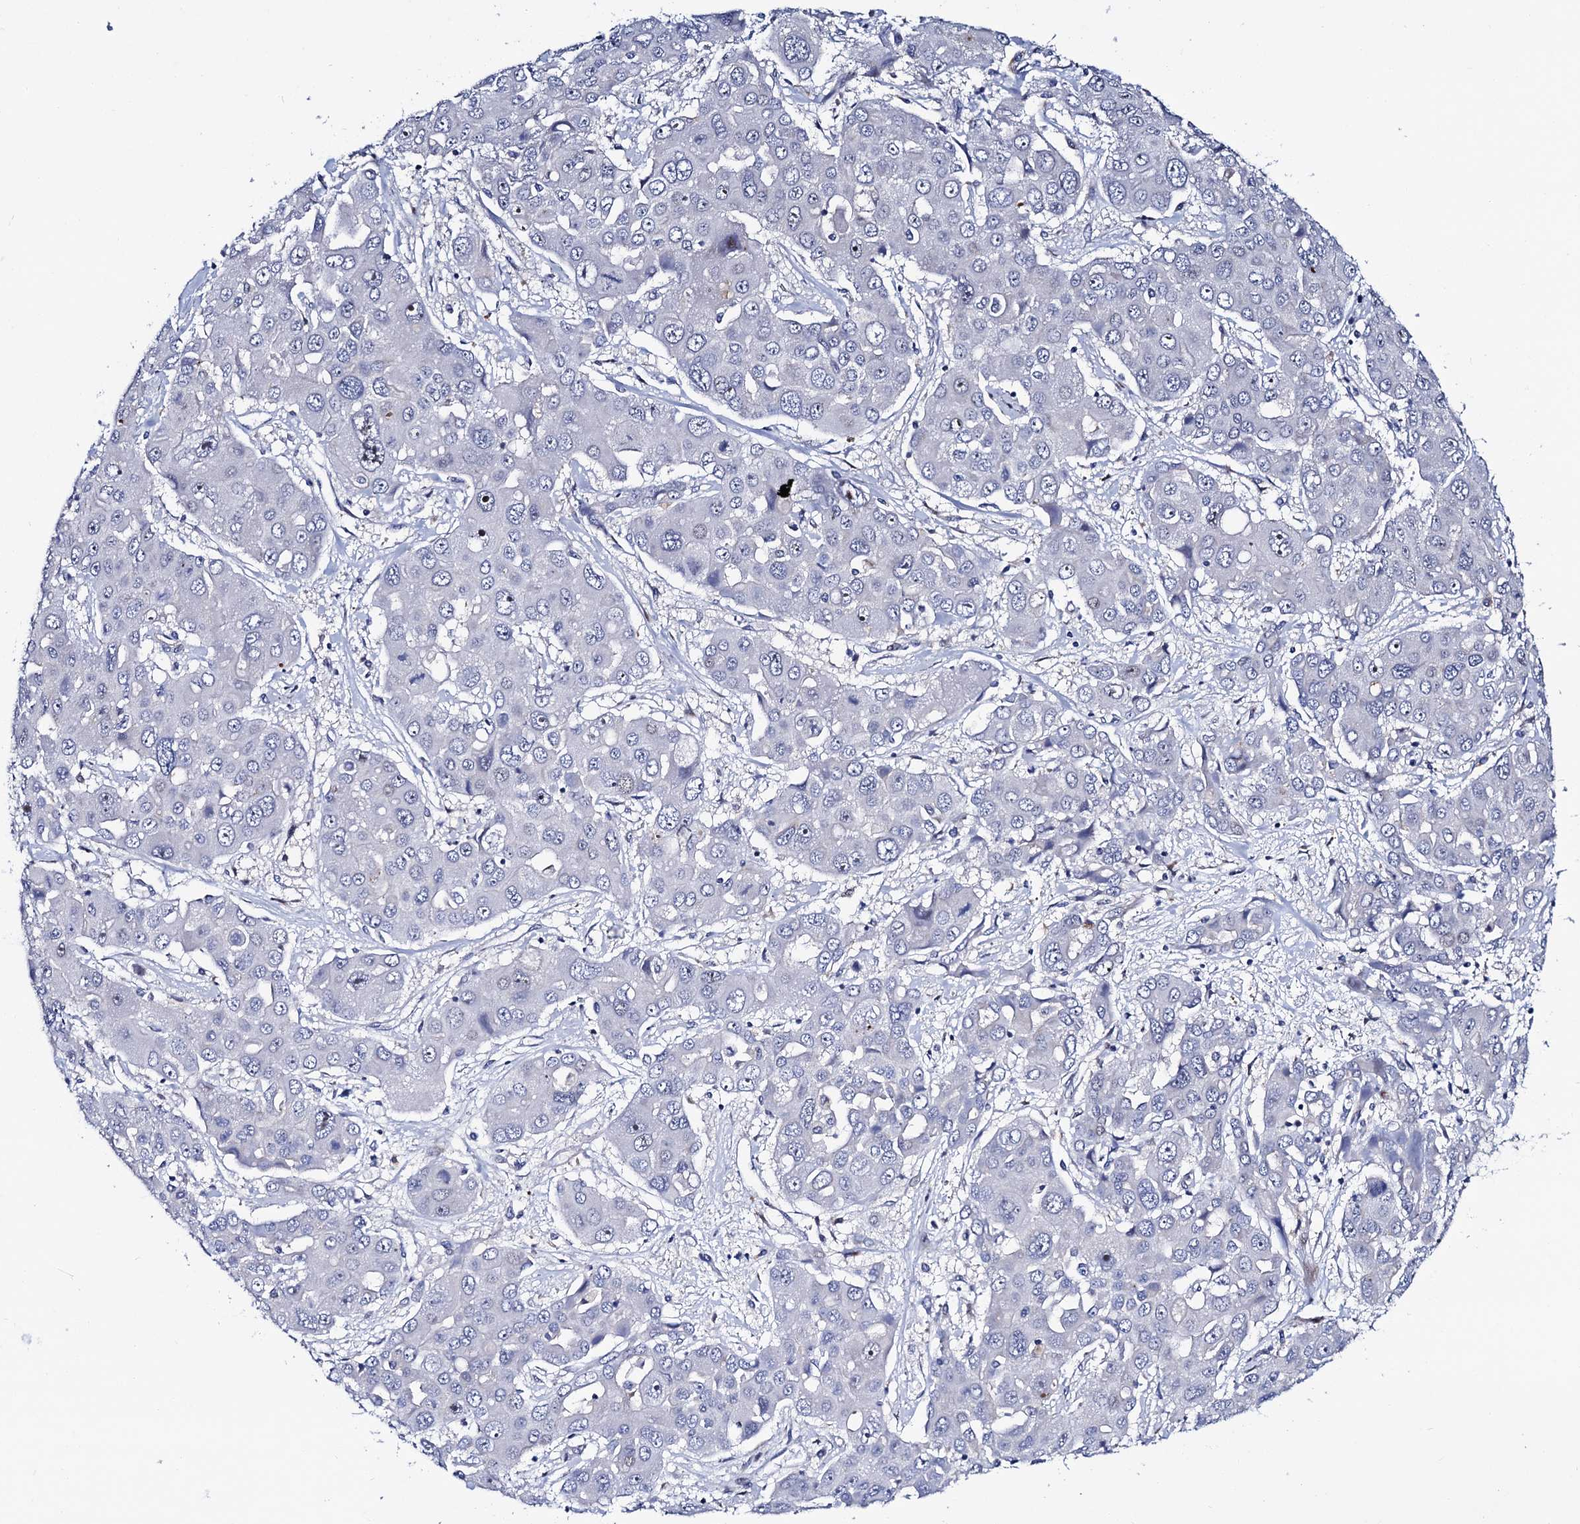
{"staining": {"intensity": "negative", "quantity": "none", "location": "none"}, "tissue": "liver cancer", "cell_type": "Tumor cells", "image_type": "cancer", "snomed": [{"axis": "morphology", "description": "Cholangiocarcinoma"}, {"axis": "topography", "description": "Liver"}], "caption": "Immunohistochemistry image of neoplastic tissue: human liver cancer stained with DAB exhibits no significant protein staining in tumor cells. (IHC, brightfield microscopy, high magnification).", "gene": "TRMT112", "patient": {"sex": "male", "age": 67}}